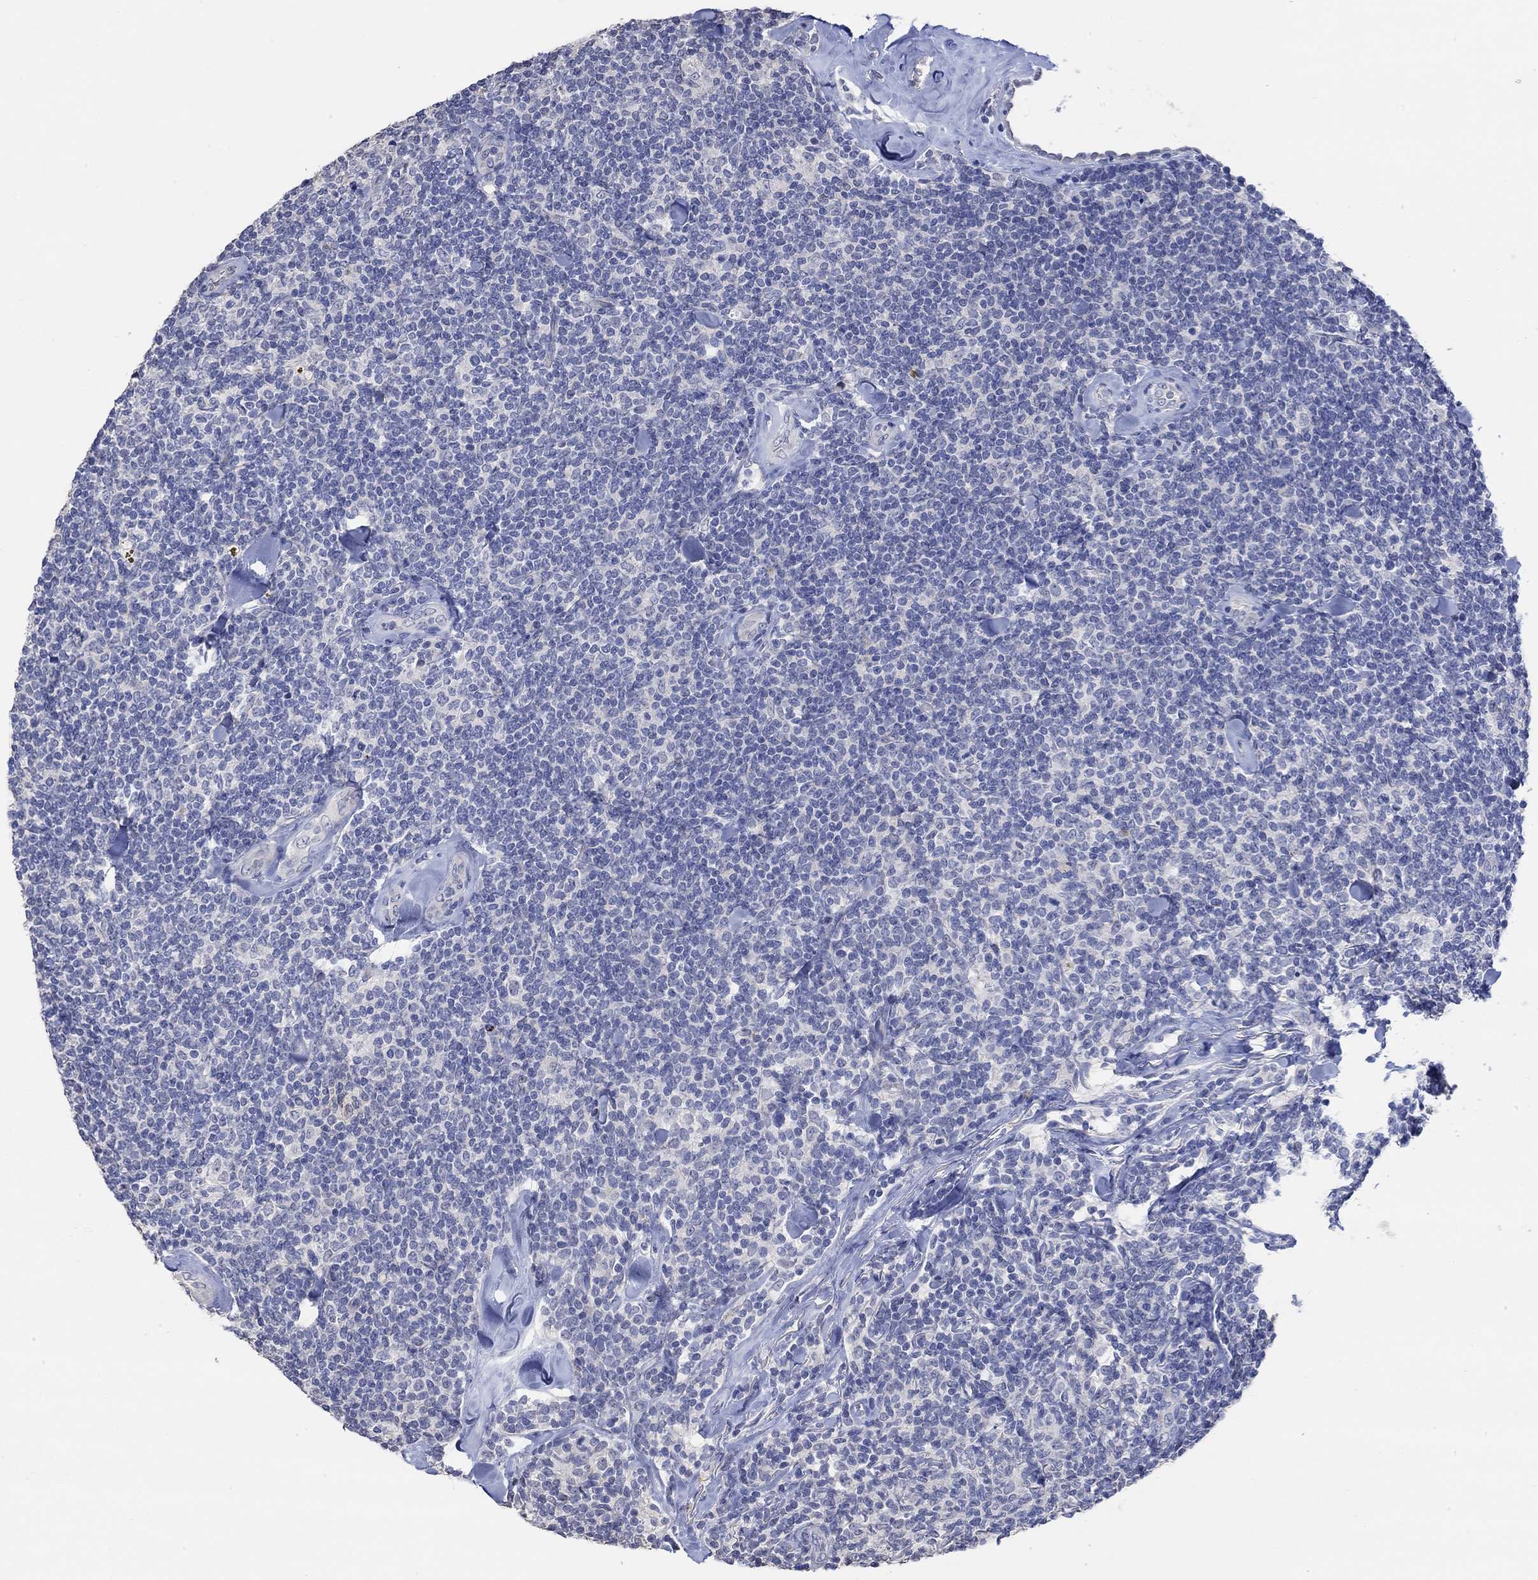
{"staining": {"intensity": "negative", "quantity": "none", "location": "none"}, "tissue": "lymphoma", "cell_type": "Tumor cells", "image_type": "cancer", "snomed": [{"axis": "morphology", "description": "Malignant lymphoma, non-Hodgkin's type, Low grade"}, {"axis": "topography", "description": "Lymph node"}], "caption": "Protein analysis of low-grade malignant lymphoma, non-Hodgkin's type displays no significant positivity in tumor cells.", "gene": "PNMA5", "patient": {"sex": "female", "age": 56}}